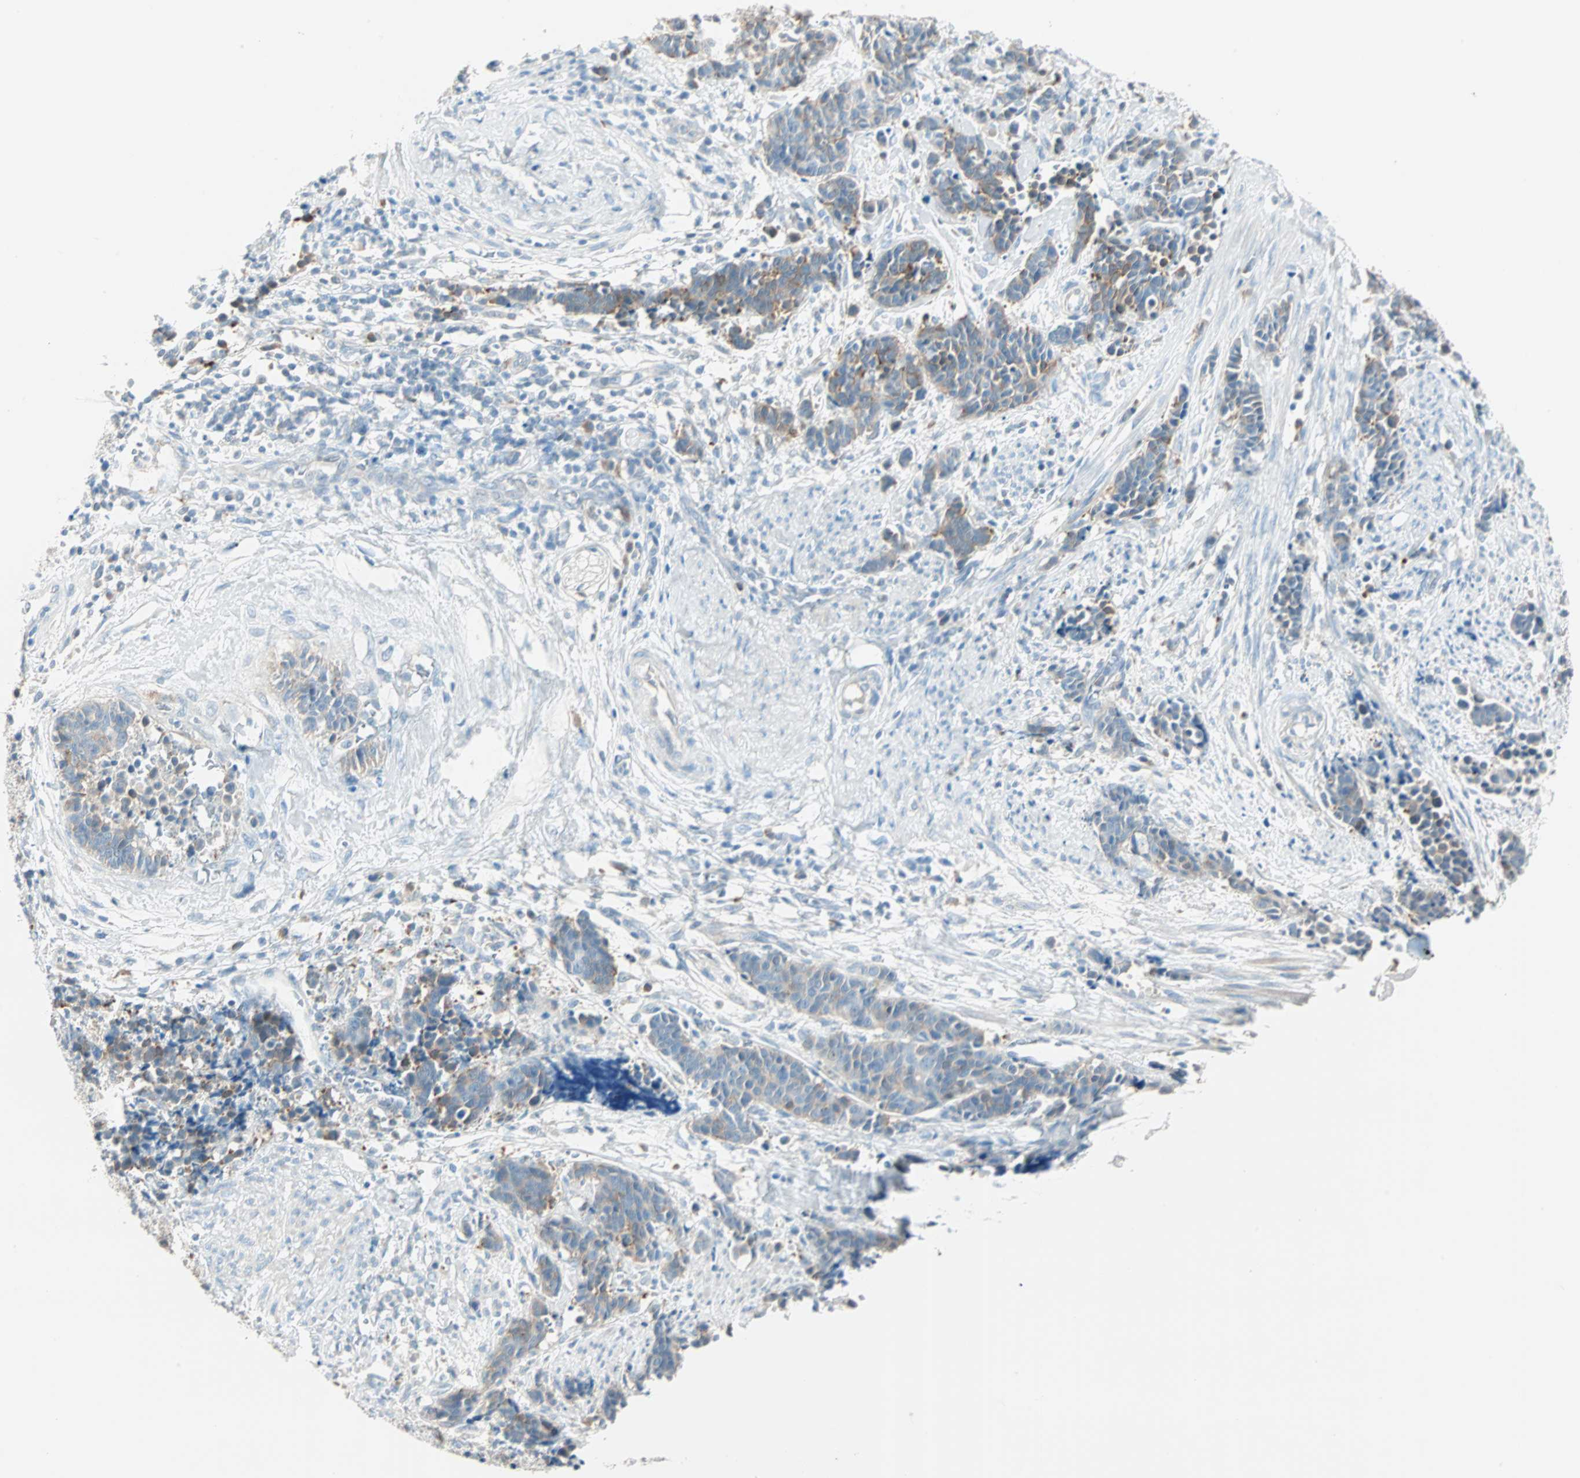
{"staining": {"intensity": "moderate", "quantity": "25%-75%", "location": "cytoplasmic/membranous"}, "tissue": "cervical cancer", "cell_type": "Tumor cells", "image_type": "cancer", "snomed": [{"axis": "morphology", "description": "Squamous cell carcinoma, NOS"}, {"axis": "topography", "description": "Cervix"}], "caption": "A photomicrograph showing moderate cytoplasmic/membranous staining in approximately 25%-75% of tumor cells in cervical cancer, as visualized by brown immunohistochemical staining.", "gene": "ATF6", "patient": {"sex": "female", "age": 35}}